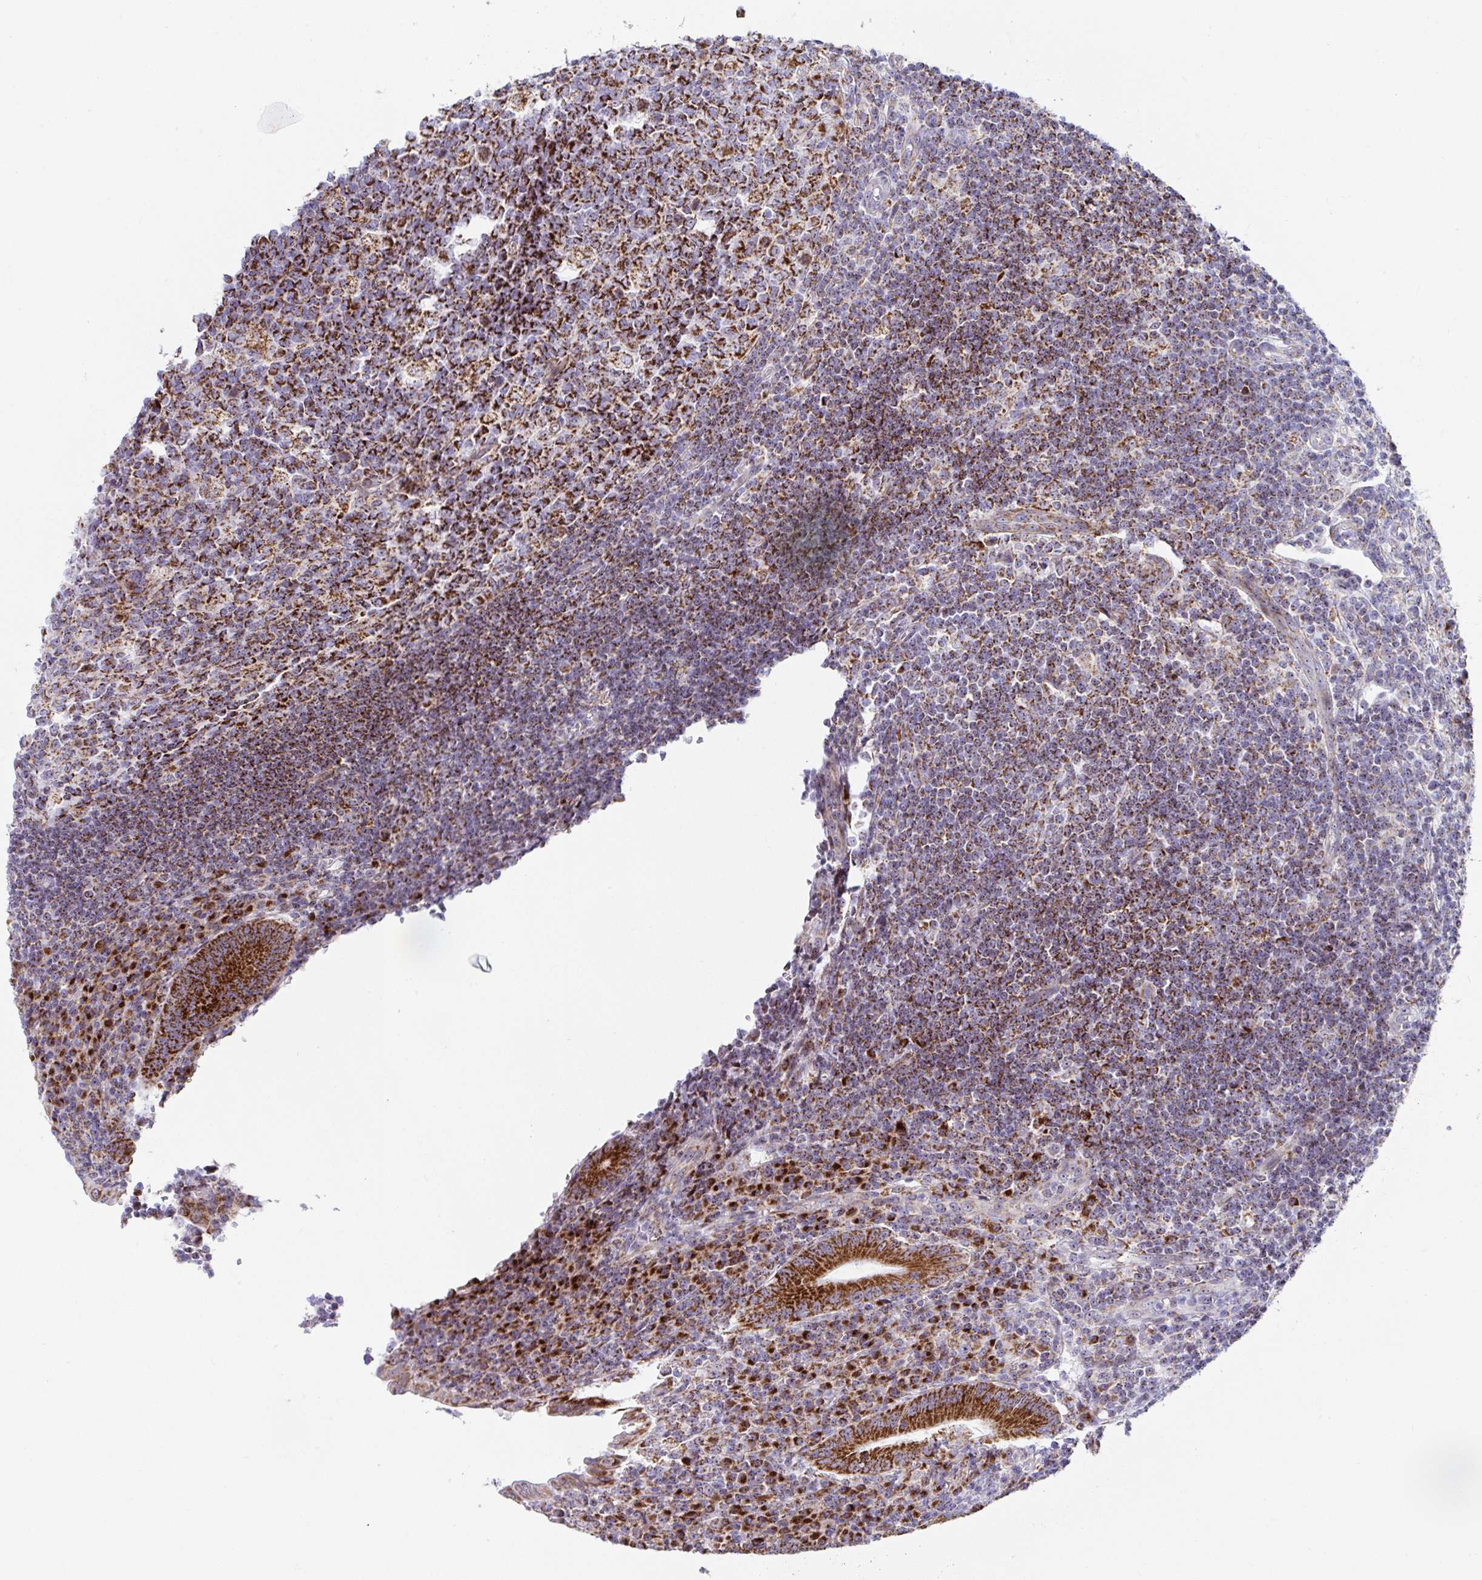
{"staining": {"intensity": "strong", "quantity": ">75%", "location": "cytoplasmic/membranous"}, "tissue": "appendix", "cell_type": "Glandular cells", "image_type": "normal", "snomed": [{"axis": "morphology", "description": "Normal tissue, NOS"}, {"axis": "topography", "description": "Appendix"}], "caption": "Immunohistochemical staining of unremarkable appendix displays >75% levels of strong cytoplasmic/membranous protein staining in about >75% of glandular cells.", "gene": "ATP5MJ", "patient": {"sex": "male", "age": 18}}